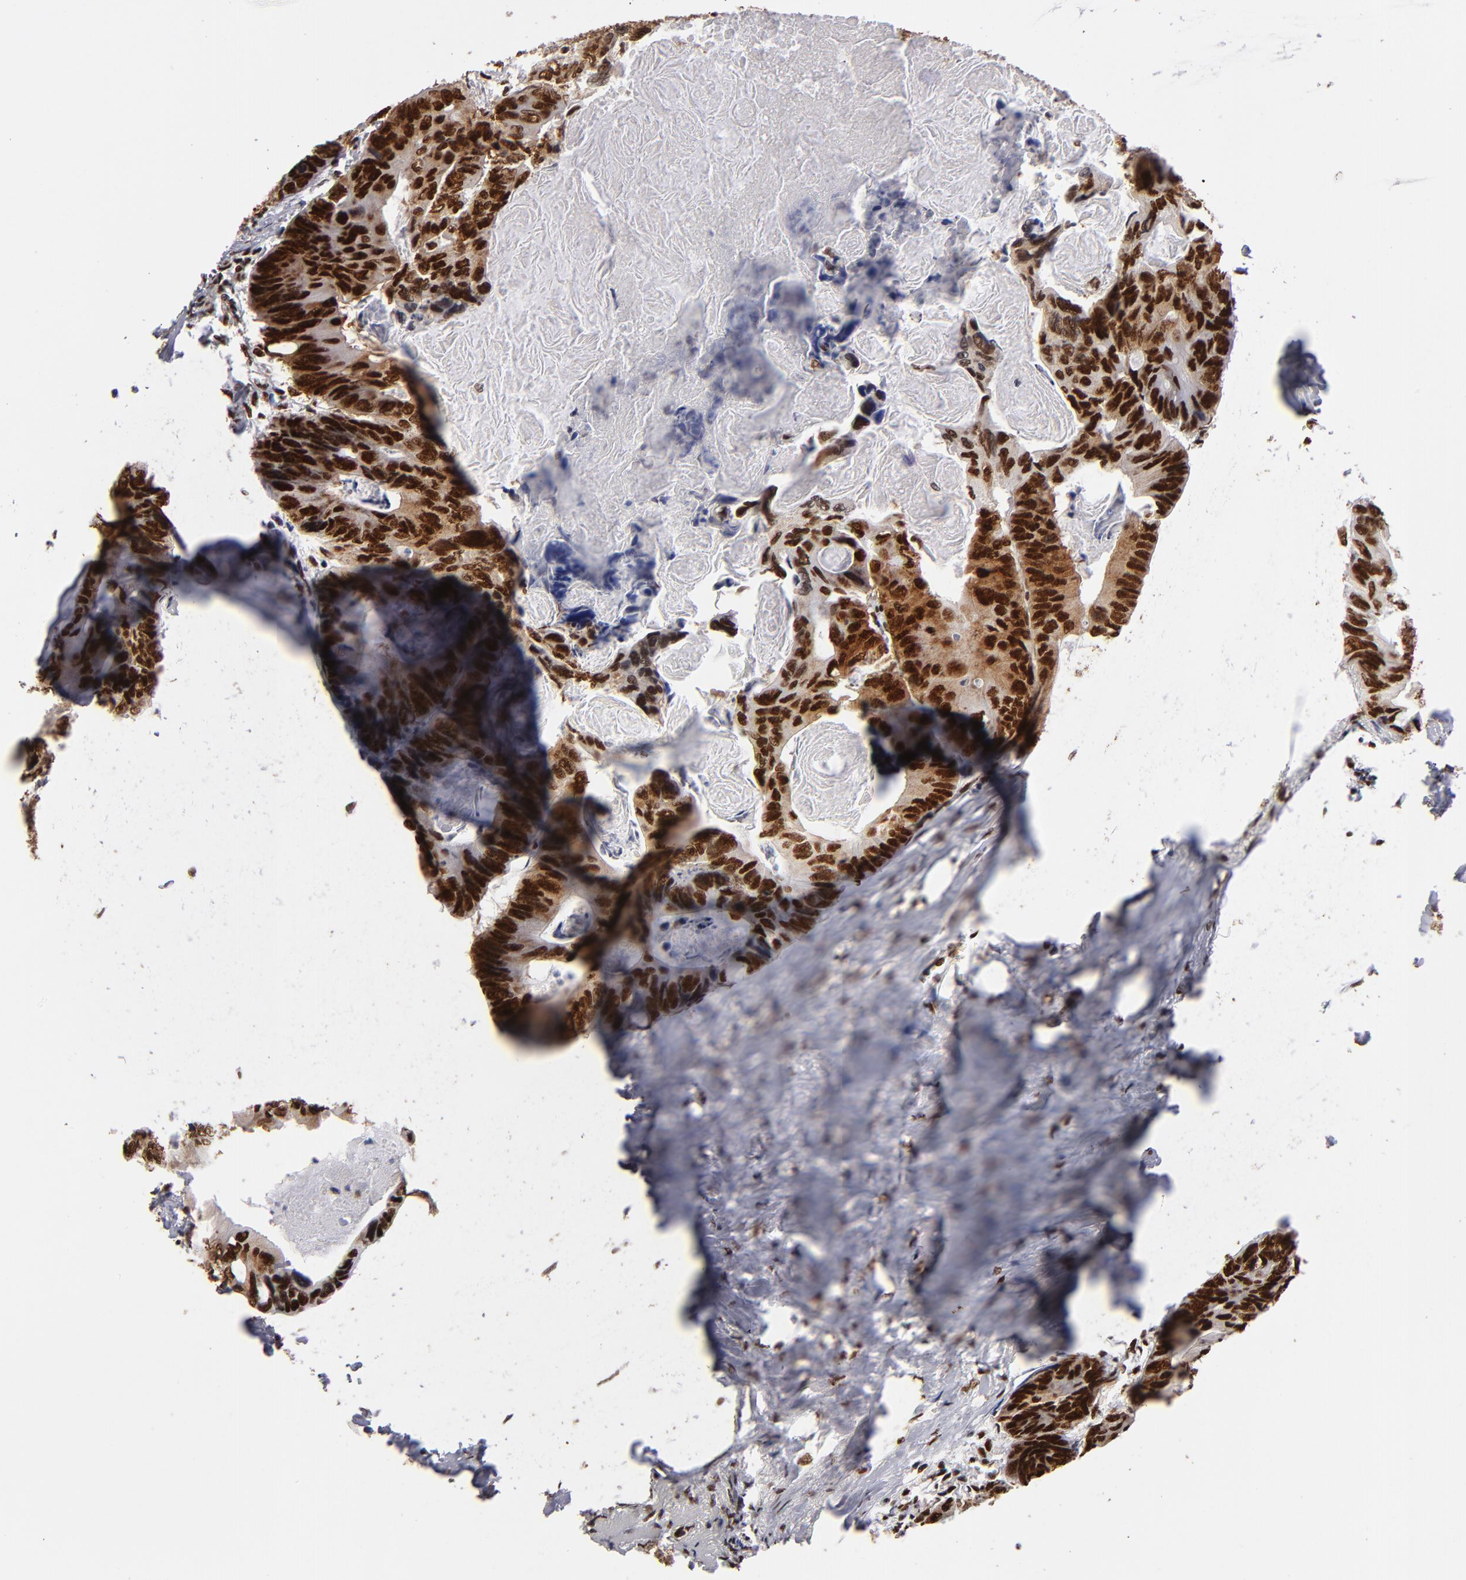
{"staining": {"intensity": "strong", "quantity": ">75%", "location": "nuclear"}, "tissue": "colorectal cancer", "cell_type": "Tumor cells", "image_type": "cancer", "snomed": [{"axis": "morphology", "description": "Adenocarcinoma, NOS"}, {"axis": "topography", "description": "Colon"}], "caption": "Brown immunohistochemical staining in human colorectal cancer (adenocarcinoma) demonstrates strong nuclear expression in approximately >75% of tumor cells. (DAB (3,3'-diaminobenzidine) IHC, brown staining for protein, blue staining for nuclei).", "gene": "MRE11", "patient": {"sex": "female", "age": 55}}